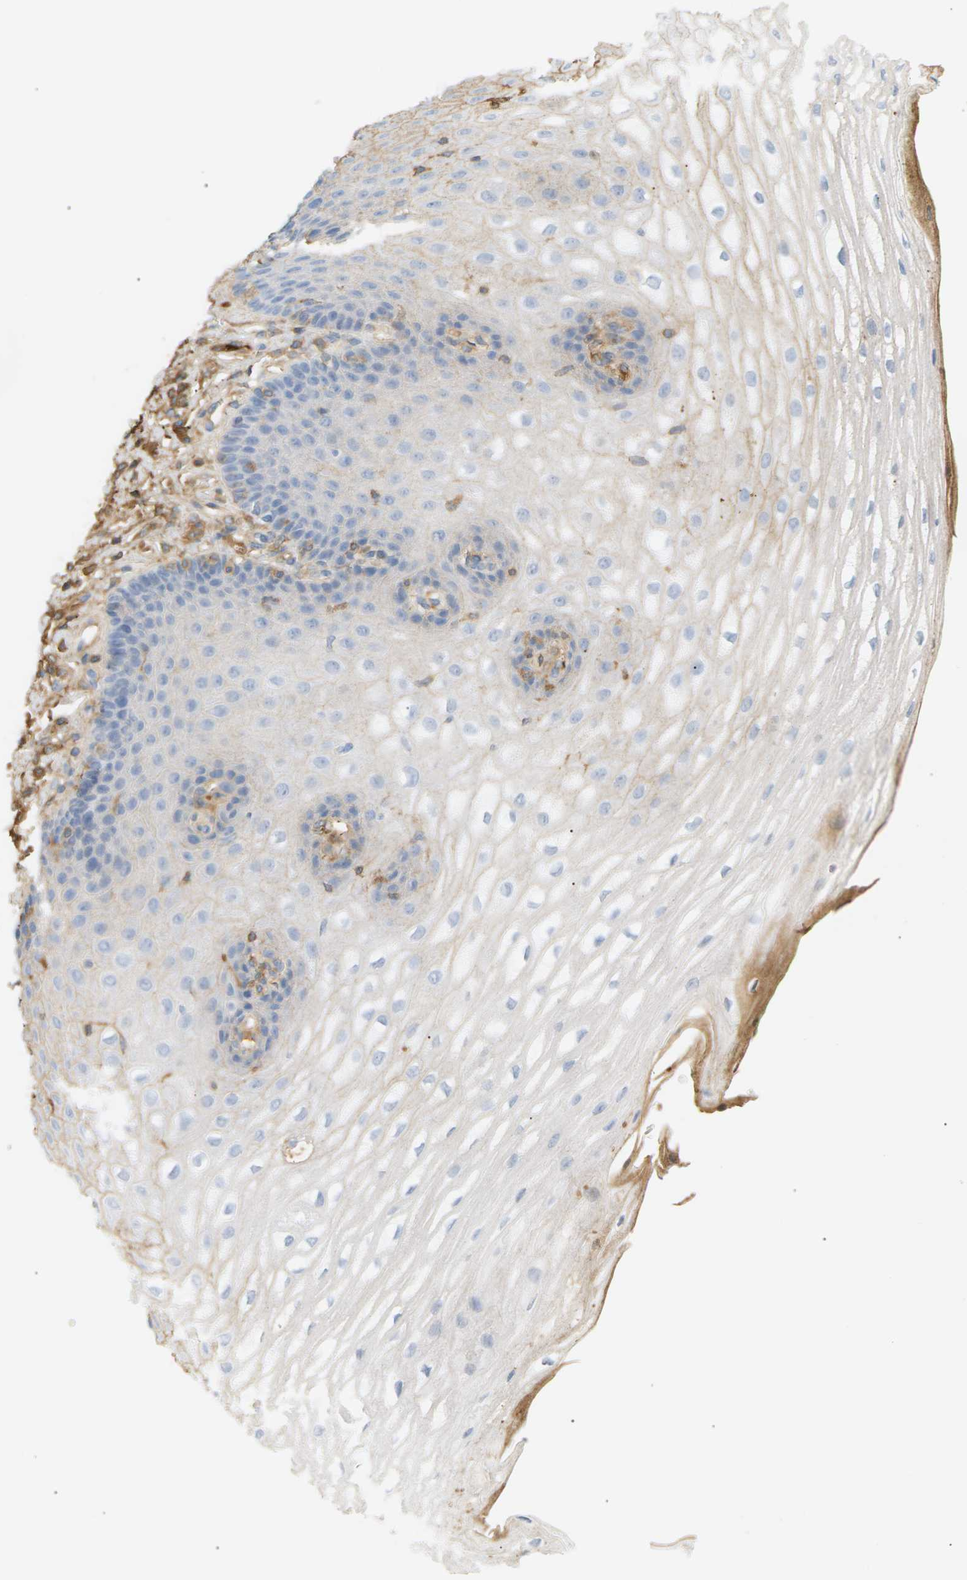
{"staining": {"intensity": "negative", "quantity": "none", "location": "none"}, "tissue": "esophagus", "cell_type": "Squamous epithelial cells", "image_type": "normal", "snomed": [{"axis": "morphology", "description": "Normal tissue, NOS"}, {"axis": "topography", "description": "Esophagus"}], "caption": "Squamous epithelial cells show no significant staining in unremarkable esophagus. (DAB (3,3'-diaminobenzidine) immunohistochemistry (IHC) with hematoxylin counter stain).", "gene": "IGLC3", "patient": {"sex": "male", "age": 54}}